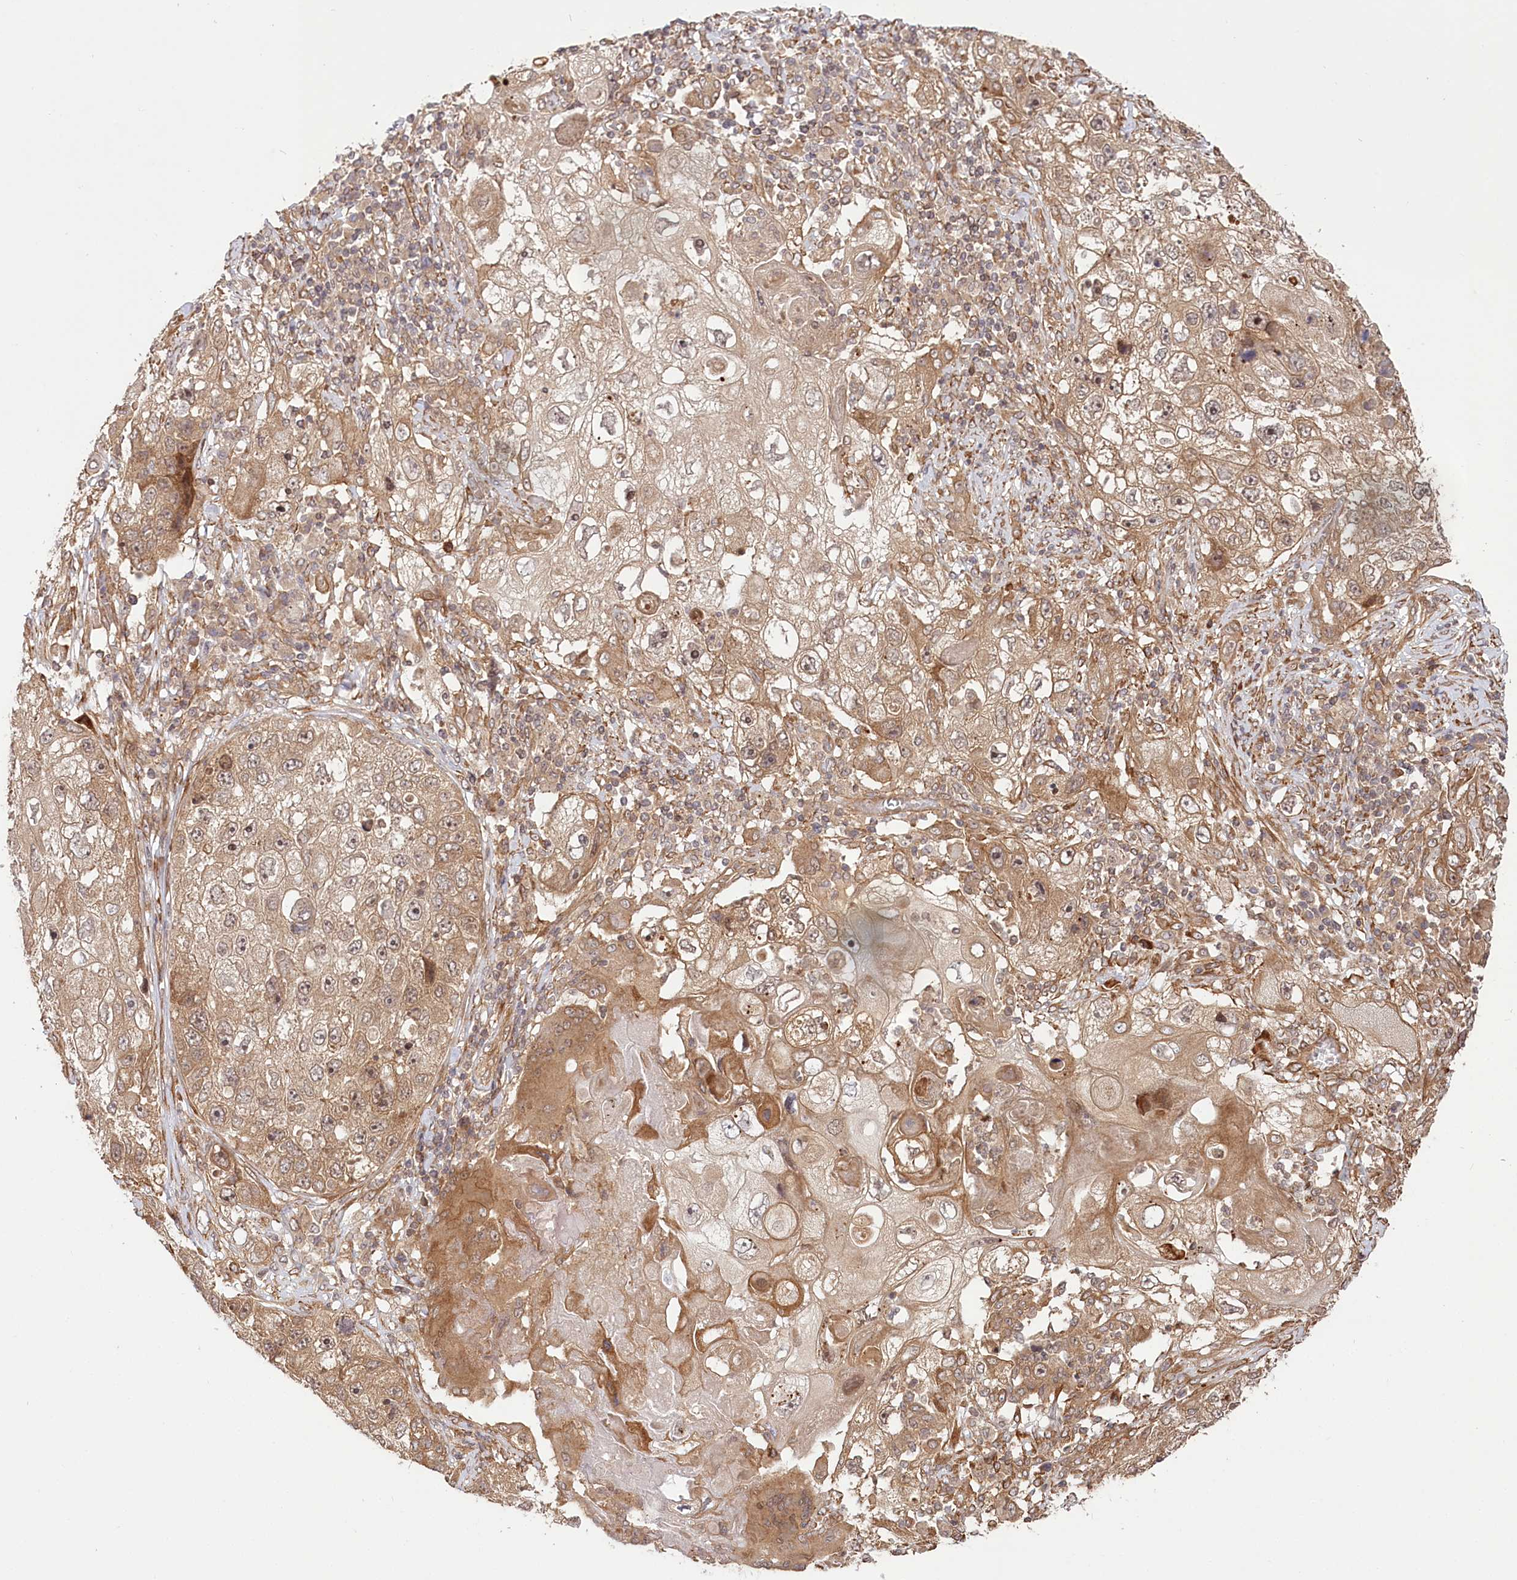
{"staining": {"intensity": "moderate", "quantity": ">75%", "location": "cytoplasmic/membranous,nuclear"}, "tissue": "lung cancer", "cell_type": "Tumor cells", "image_type": "cancer", "snomed": [{"axis": "morphology", "description": "Squamous cell carcinoma, NOS"}, {"axis": "topography", "description": "Lung"}], "caption": "Tumor cells demonstrate moderate cytoplasmic/membranous and nuclear positivity in about >75% of cells in lung cancer (squamous cell carcinoma).", "gene": "CEP70", "patient": {"sex": "male", "age": 61}}